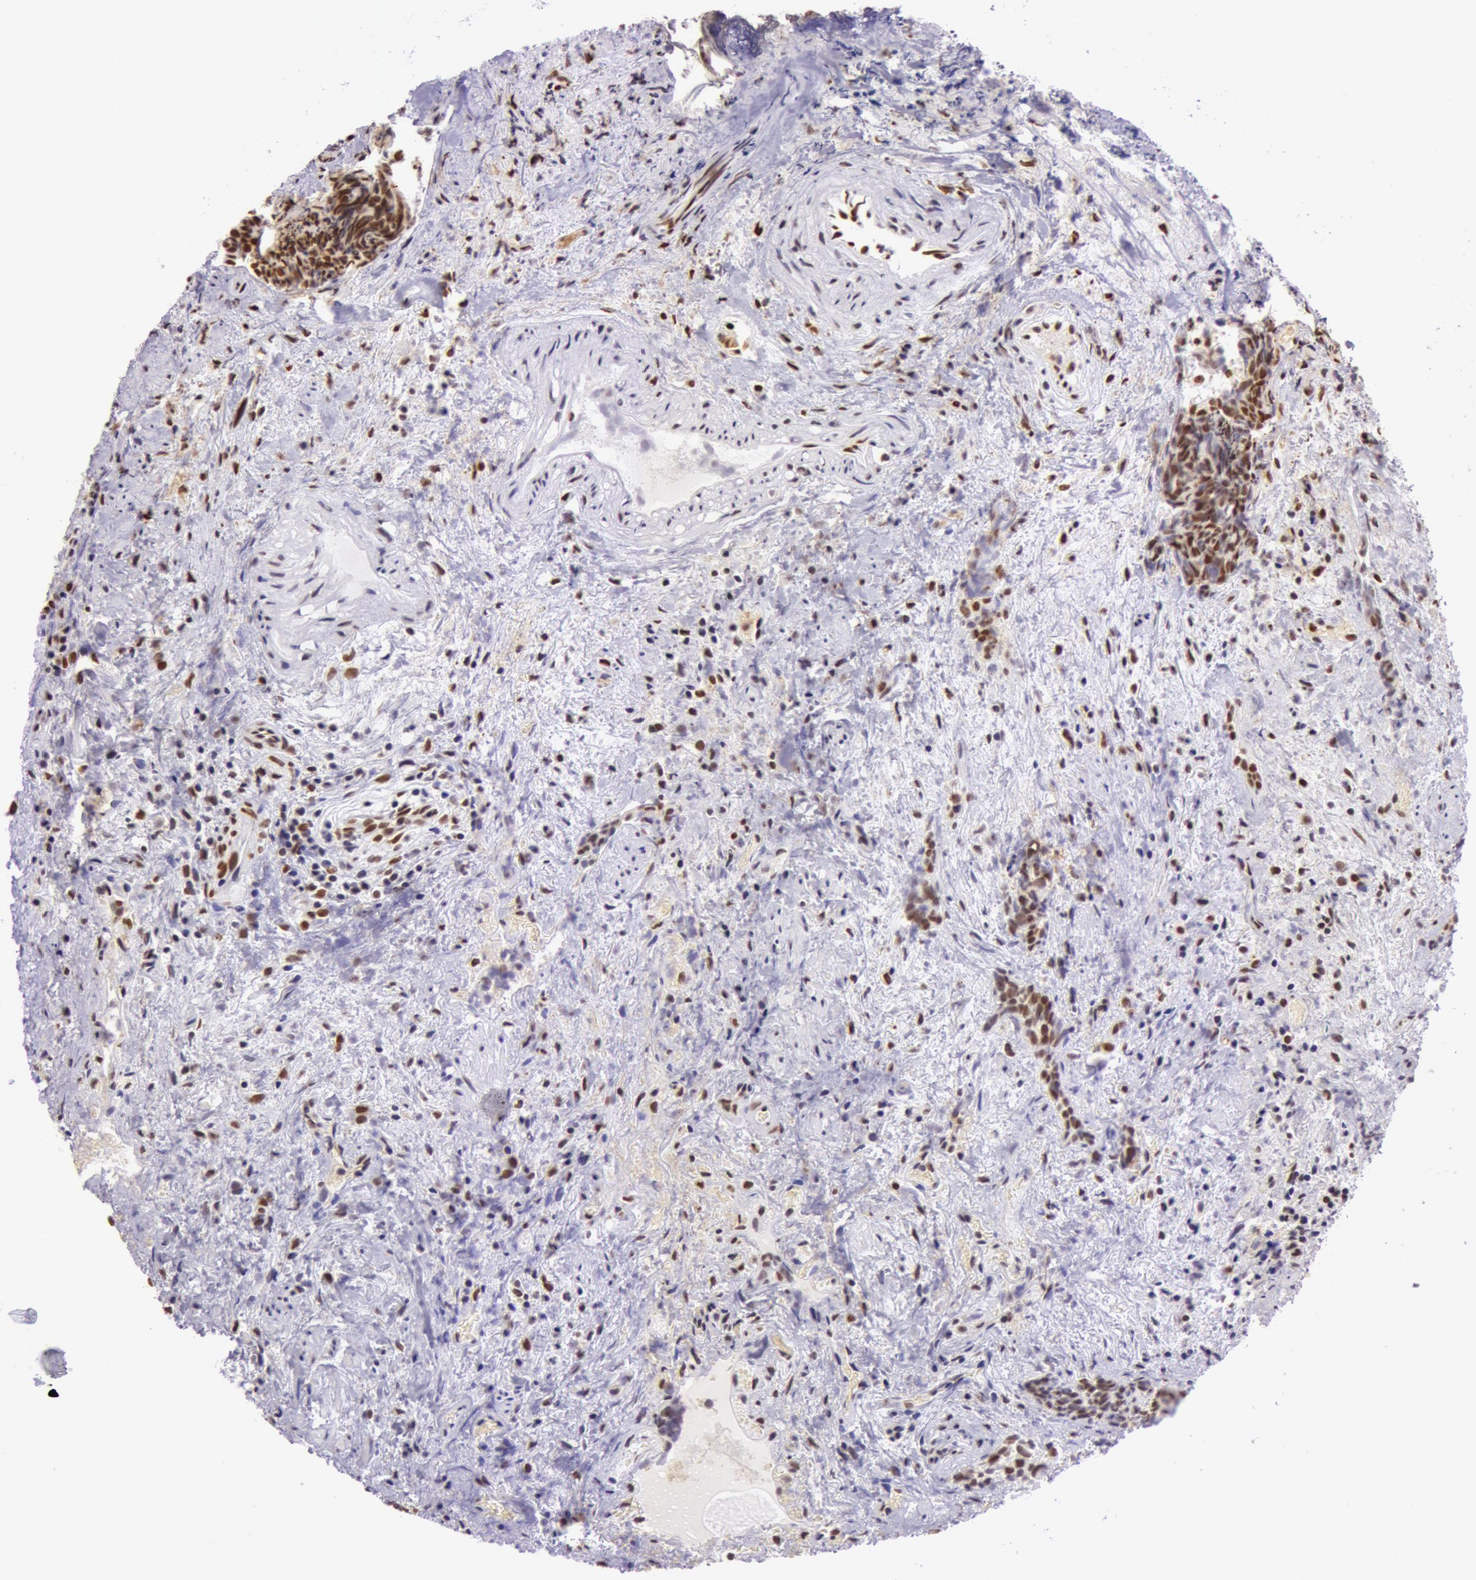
{"staining": {"intensity": "strong", "quantity": ">75%", "location": "nuclear"}, "tissue": "urothelial cancer", "cell_type": "Tumor cells", "image_type": "cancer", "snomed": [{"axis": "morphology", "description": "Urothelial carcinoma, High grade"}, {"axis": "topography", "description": "Urinary bladder"}], "caption": "Immunohistochemistry micrograph of neoplastic tissue: human high-grade urothelial carcinoma stained using immunohistochemistry (IHC) displays high levels of strong protein expression localized specifically in the nuclear of tumor cells, appearing as a nuclear brown color.", "gene": "NBN", "patient": {"sex": "female", "age": 78}}